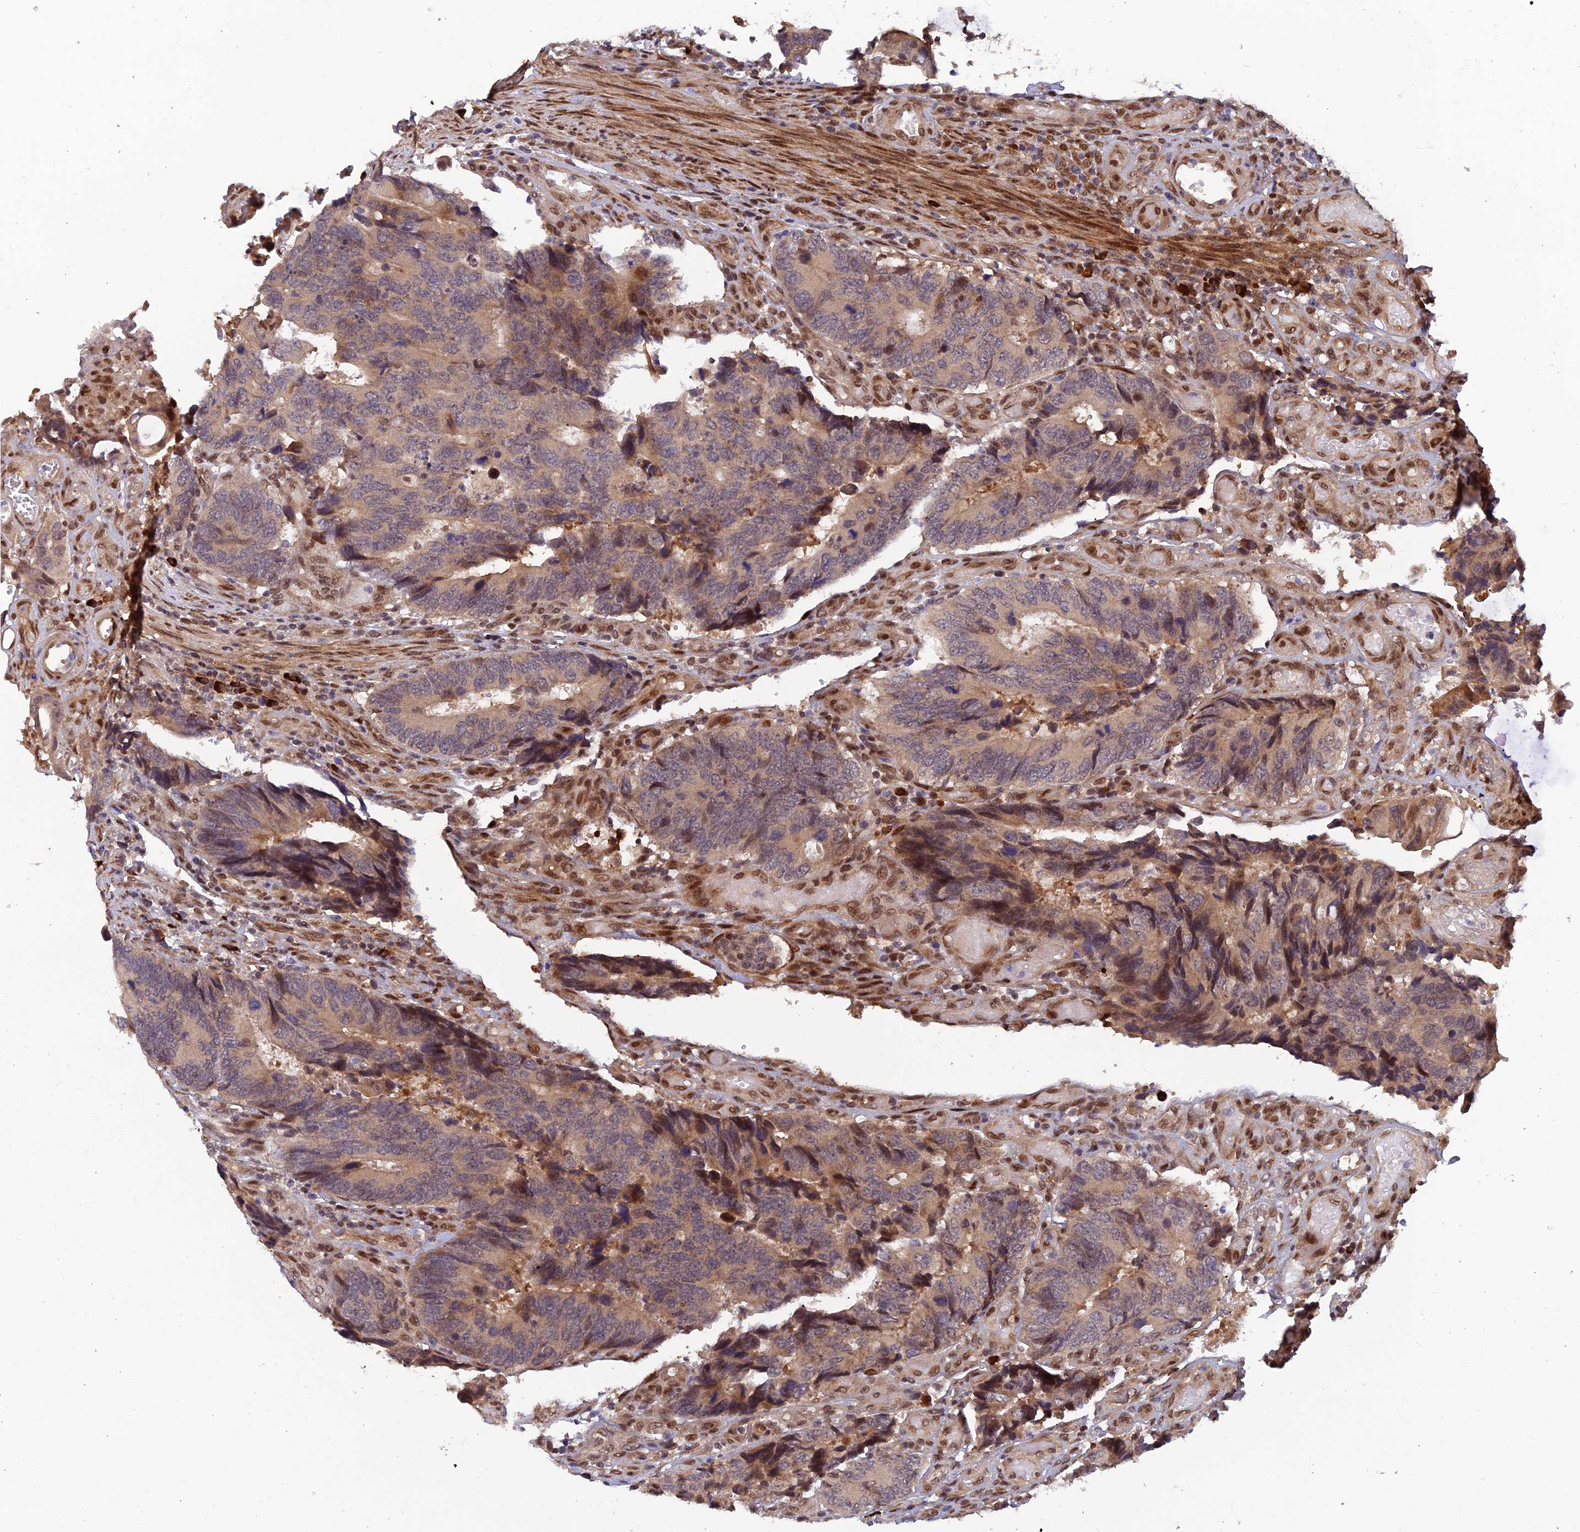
{"staining": {"intensity": "weak", "quantity": ">75%", "location": "cytoplasmic/membranous"}, "tissue": "colorectal cancer", "cell_type": "Tumor cells", "image_type": "cancer", "snomed": [{"axis": "morphology", "description": "Adenocarcinoma, NOS"}, {"axis": "topography", "description": "Colon"}], "caption": "The image displays a brown stain indicating the presence of a protein in the cytoplasmic/membranous of tumor cells in colorectal cancer (adenocarcinoma).", "gene": "ZNF565", "patient": {"sex": "male", "age": 87}}